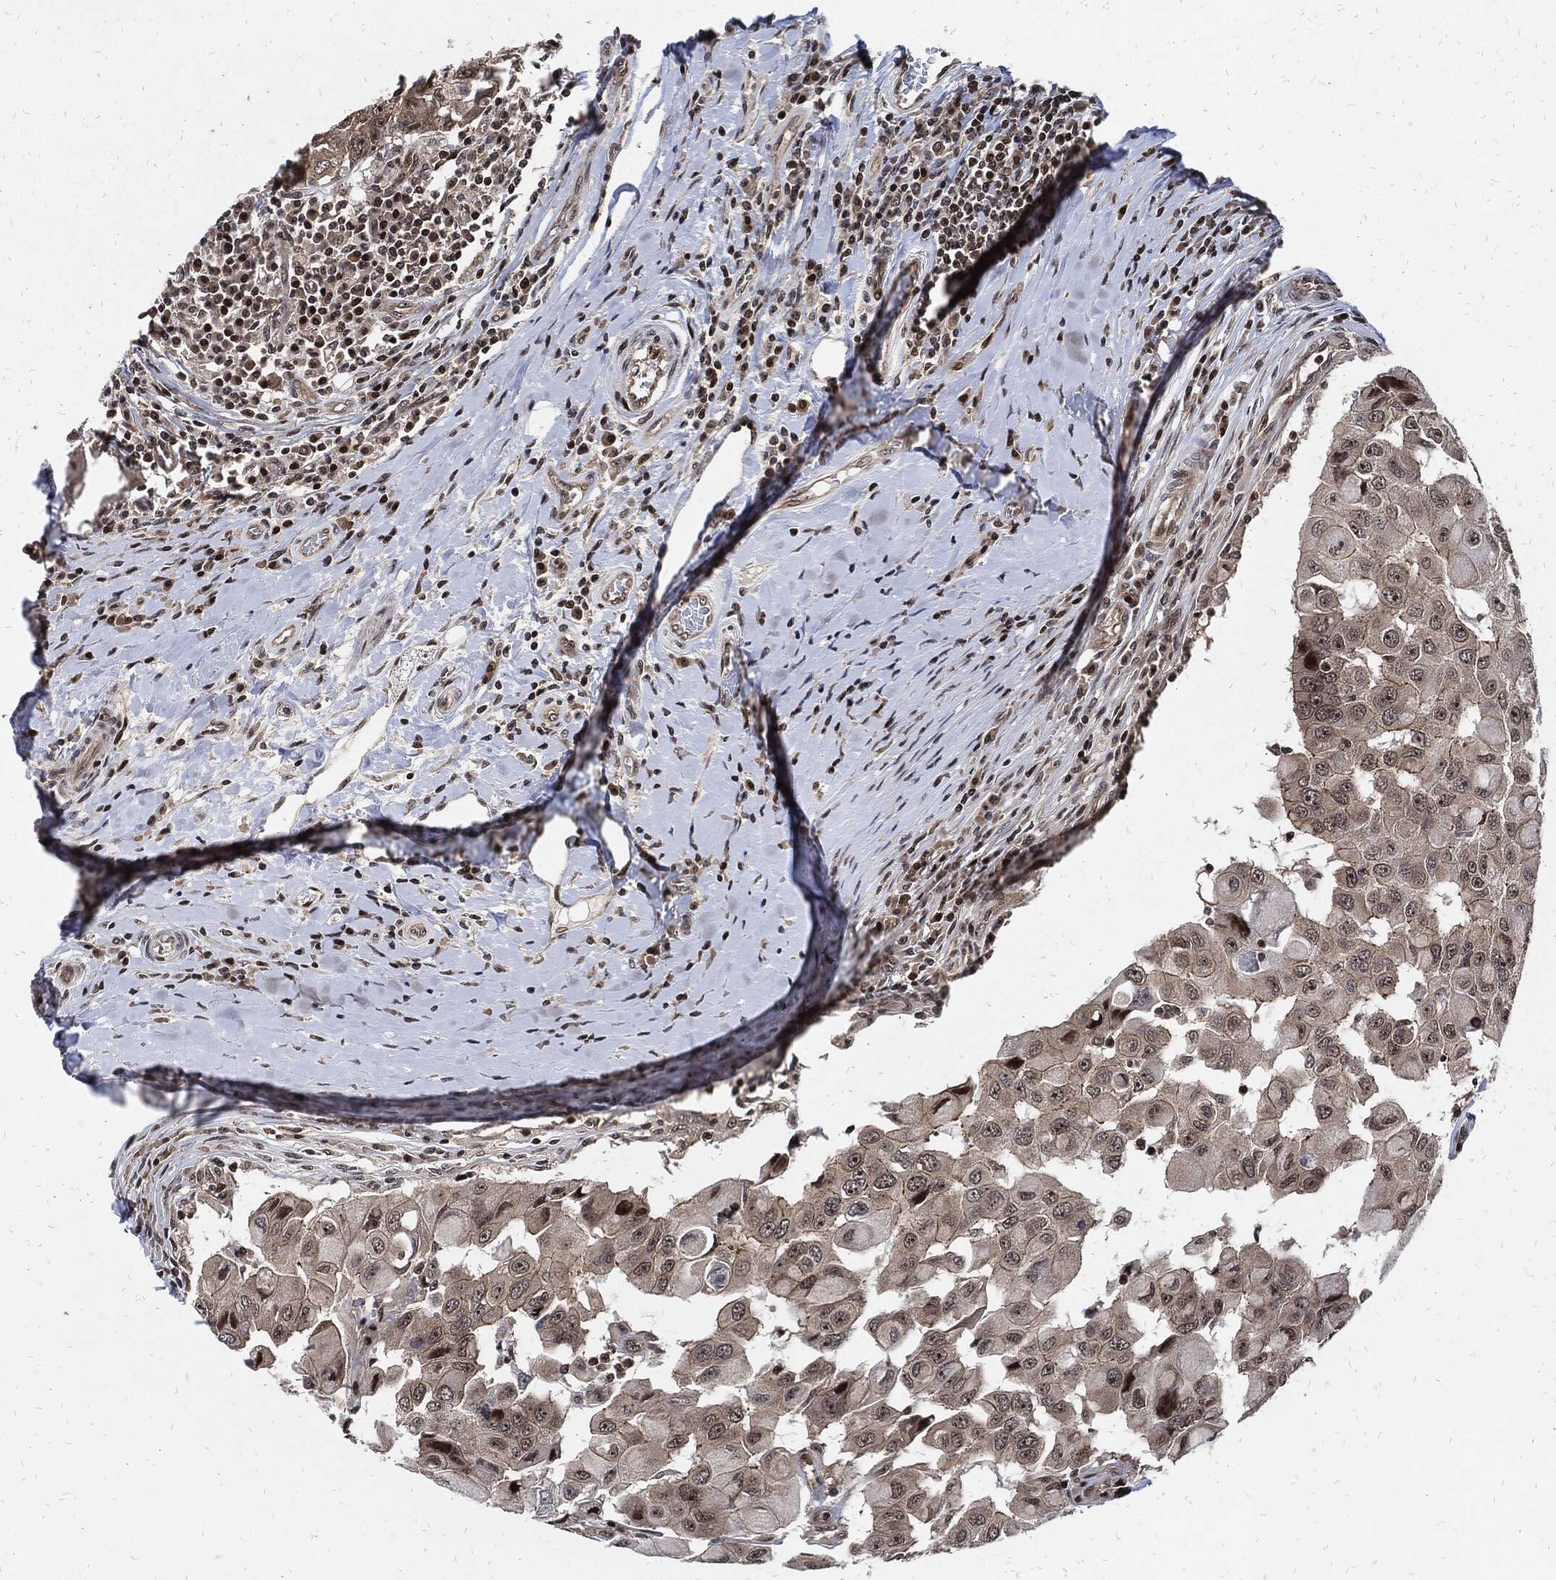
{"staining": {"intensity": "negative", "quantity": "none", "location": "none"}, "tissue": "breast cancer", "cell_type": "Tumor cells", "image_type": "cancer", "snomed": [{"axis": "morphology", "description": "Duct carcinoma"}, {"axis": "topography", "description": "Breast"}], "caption": "This image is of intraductal carcinoma (breast) stained with IHC to label a protein in brown with the nuclei are counter-stained blue. There is no staining in tumor cells. (Stains: DAB immunohistochemistry (IHC) with hematoxylin counter stain, Microscopy: brightfield microscopy at high magnification).", "gene": "ZNF775", "patient": {"sex": "female", "age": 27}}